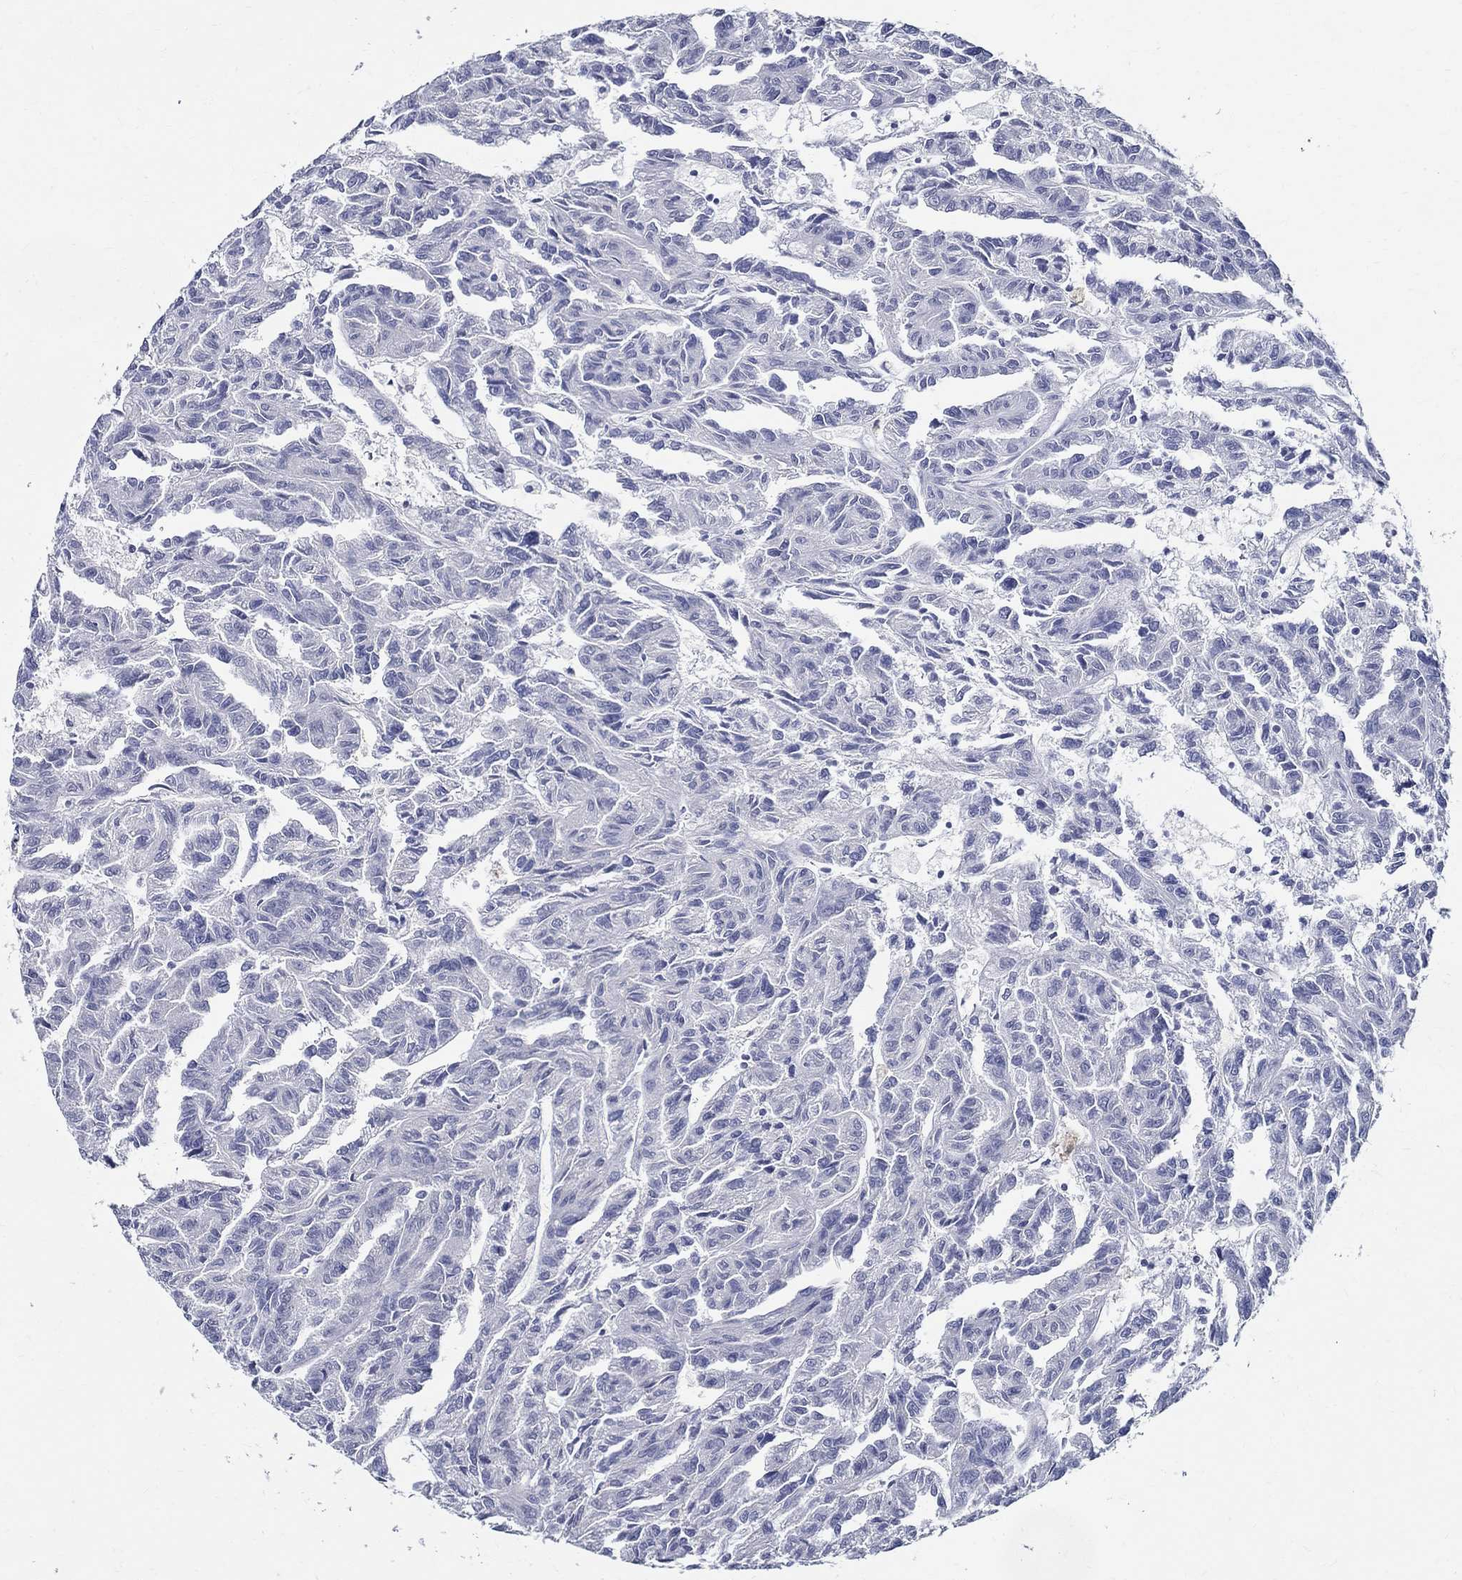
{"staining": {"intensity": "negative", "quantity": "none", "location": "none"}, "tissue": "renal cancer", "cell_type": "Tumor cells", "image_type": "cancer", "snomed": [{"axis": "morphology", "description": "Adenocarcinoma, NOS"}, {"axis": "topography", "description": "Kidney"}], "caption": "Photomicrograph shows no significant protein staining in tumor cells of adenocarcinoma (renal). Nuclei are stained in blue.", "gene": "CETN1", "patient": {"sex": "male", "age": 79}}